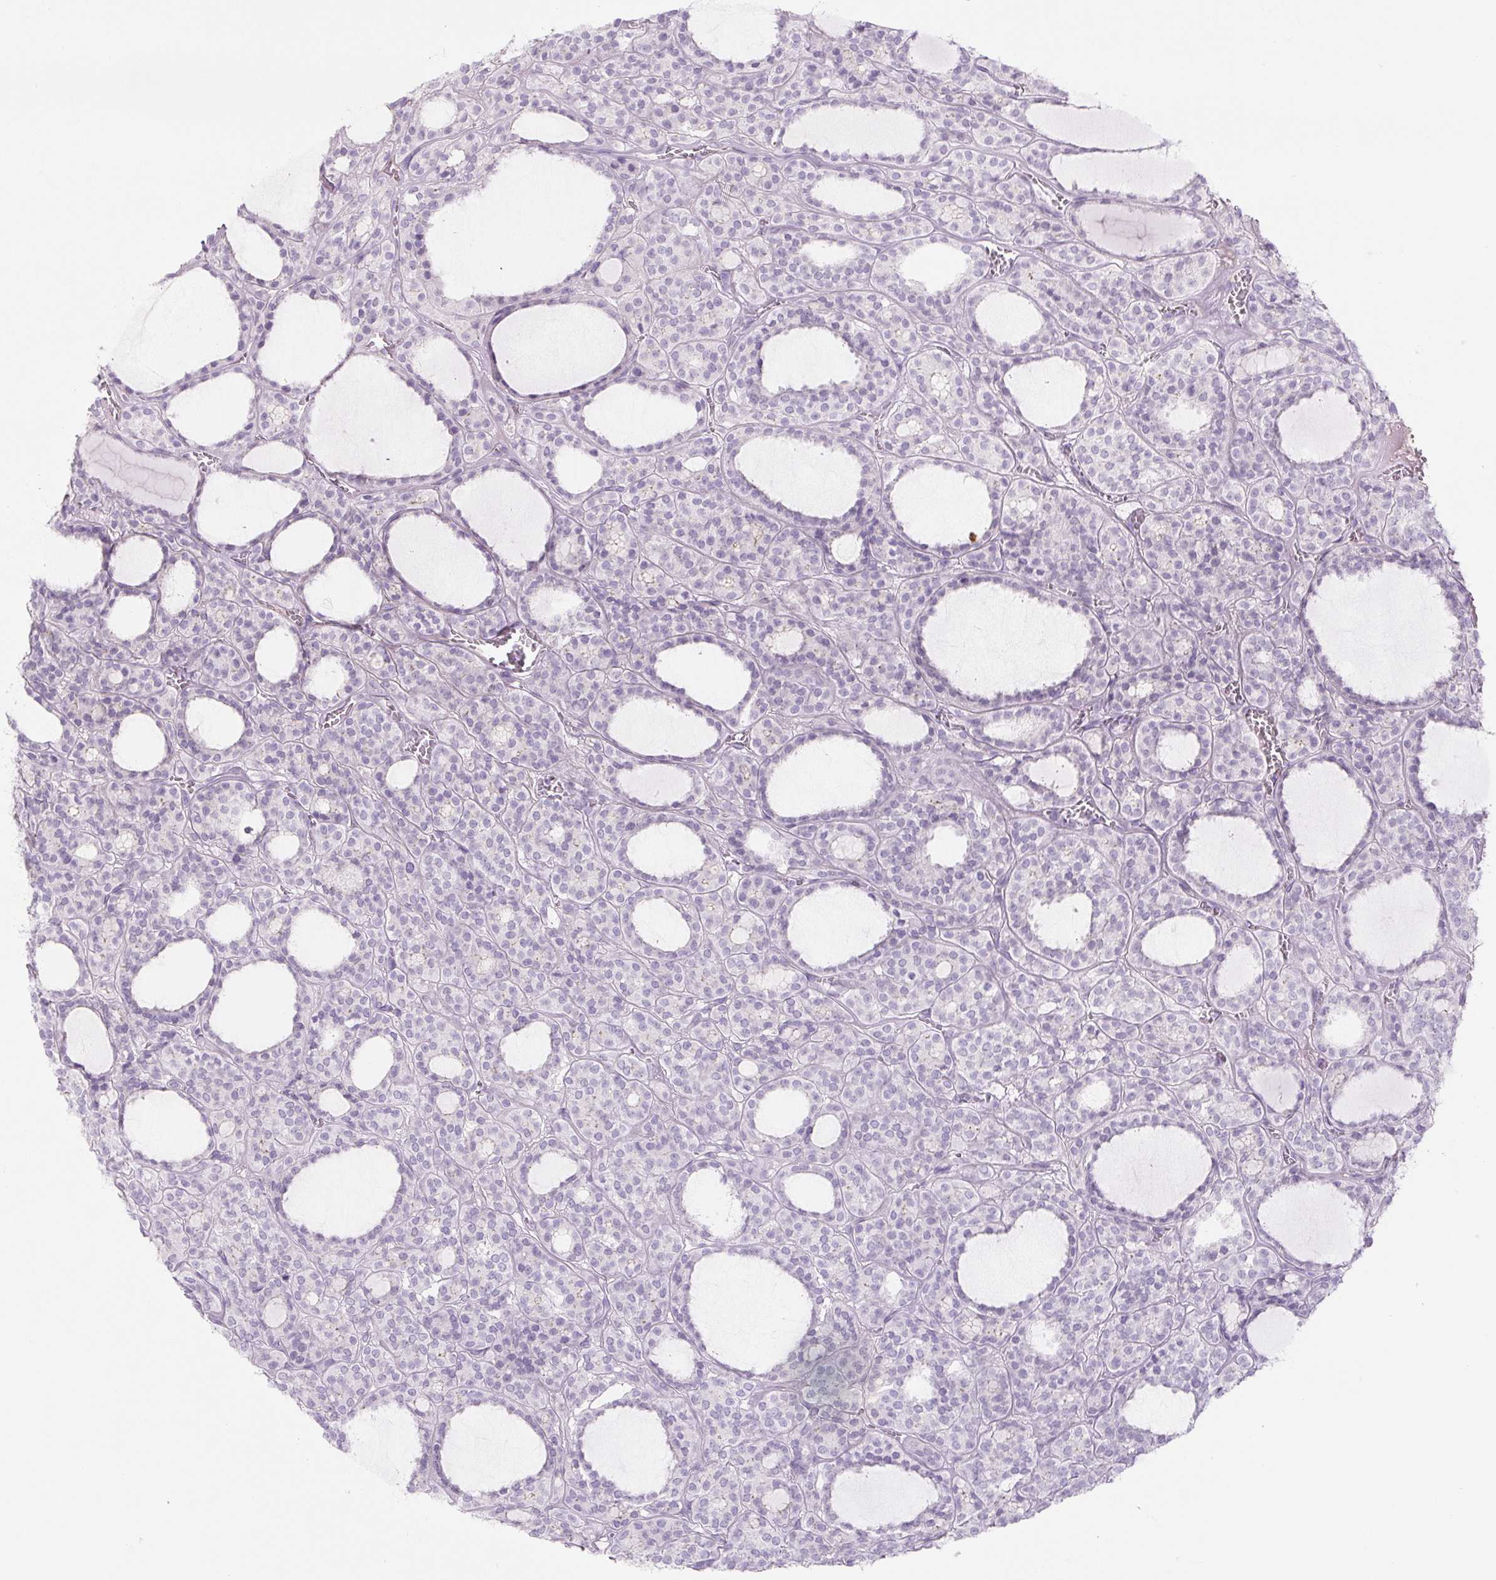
{"staining": {"intensity": "negative", "quantity": "none", "location": "none"}, "tissue": "thyroid cancer", "cell_type": "Tumor cells", "image_type": "cancer", "snomed": [{"axis": "morphology", "description": "Follicular adenoma carcinoma, NOS"}, {"axis": "topography", "description": "Thyroid gland"}], "caption": "Immunohistochemistry (IHC) image of human thyroid cancer stained for a protein (brown), which reveals no staining in tumor cells.", "gene": "PRM1", "patient": {"sex": "female", "age": 63}}